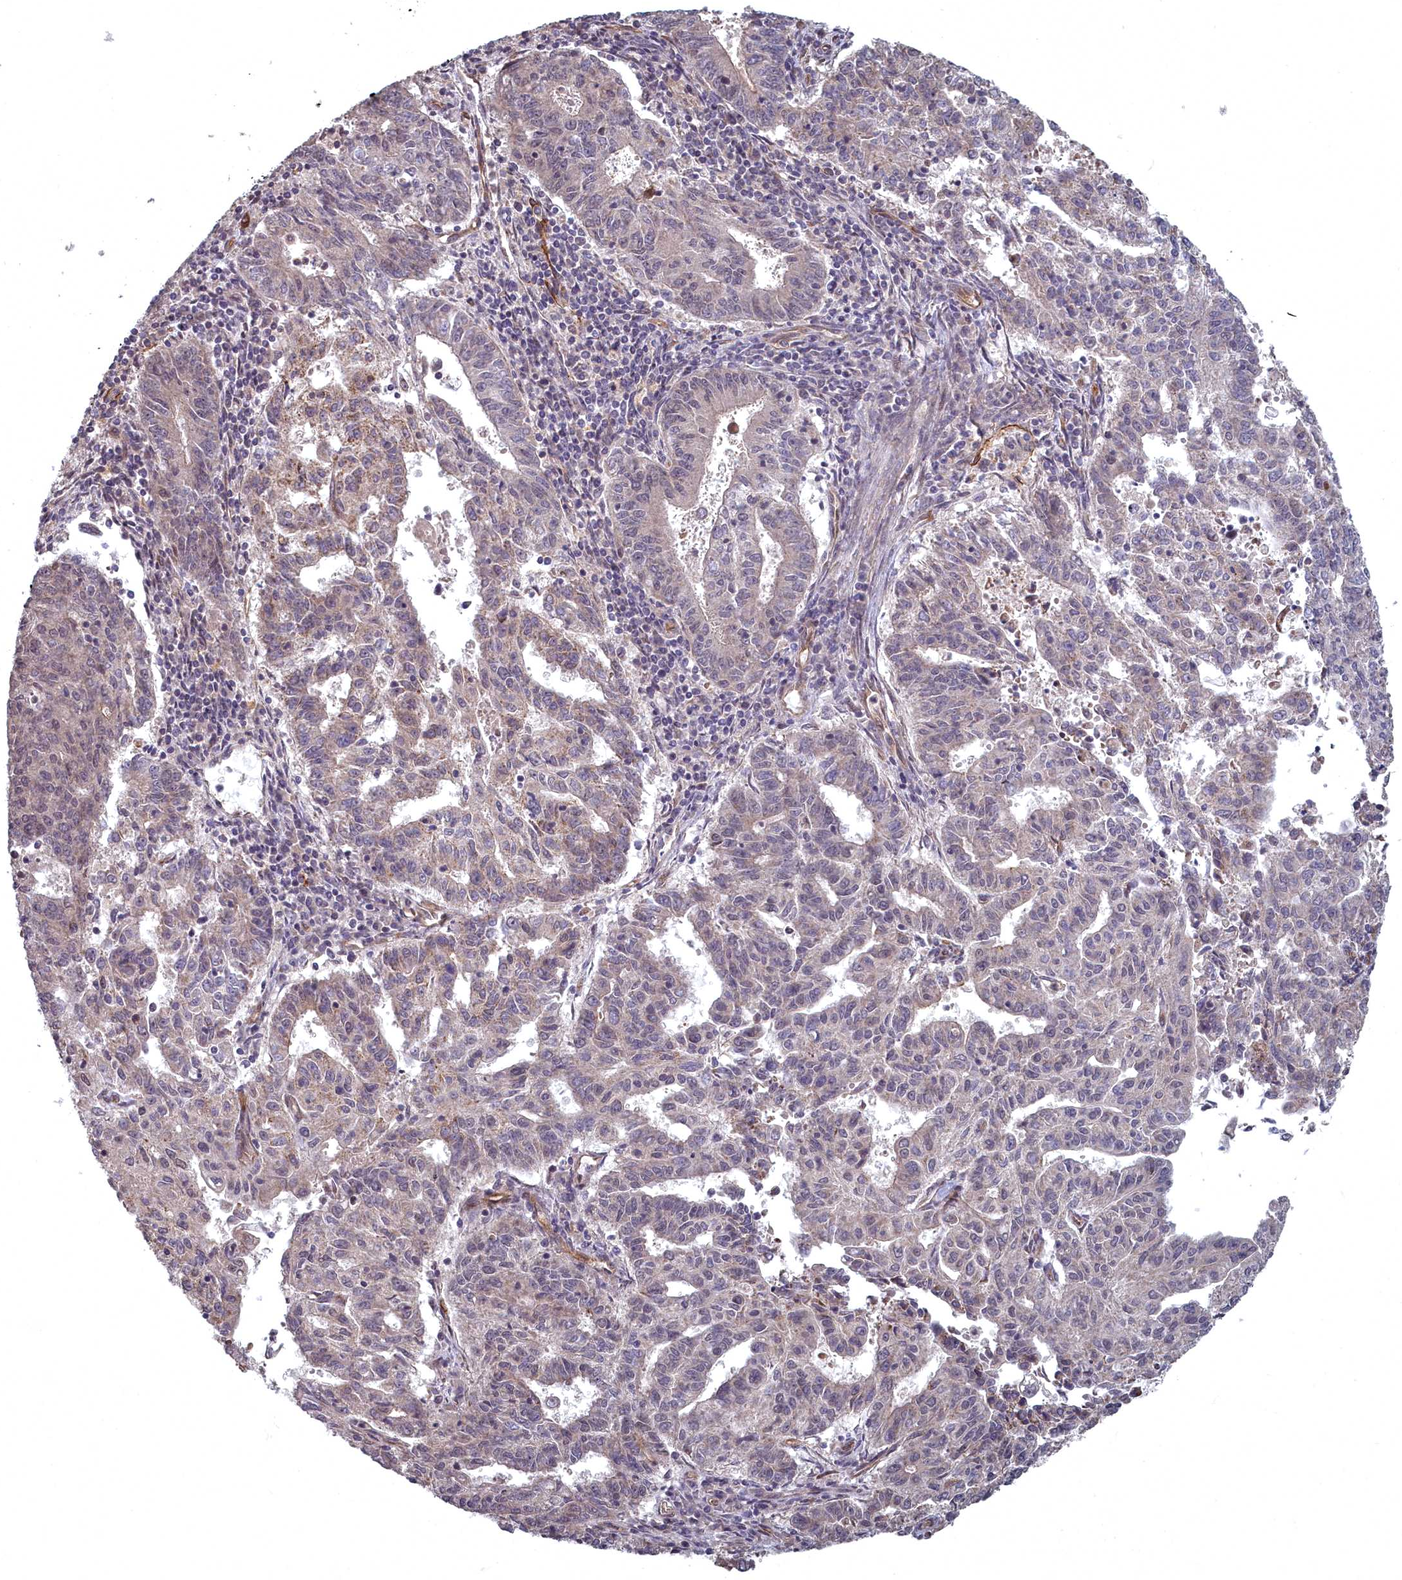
{"staining": {"intensity": "weak", "quantity": "25%-75%", "location": "cytoplasmic/membranous,nuclear"}, "tissue": "endometrial cancer", "cell_type": "Tumor cells", "image_type": "cancer", "snomed": [{"axis": "morphology", "description": "Adenocarcinoma, NOS"}, {"axis": "topography", "description": "Endometrium"}], "caption": "Weak cytoplasmic/membranous and nuclear protein positivity is appreciated in about 25%-75% of tumor cells in endometrial adenocarcinoma.", "gene": "TSPYL4", "patient": {"sex": "female", "age": 59}}